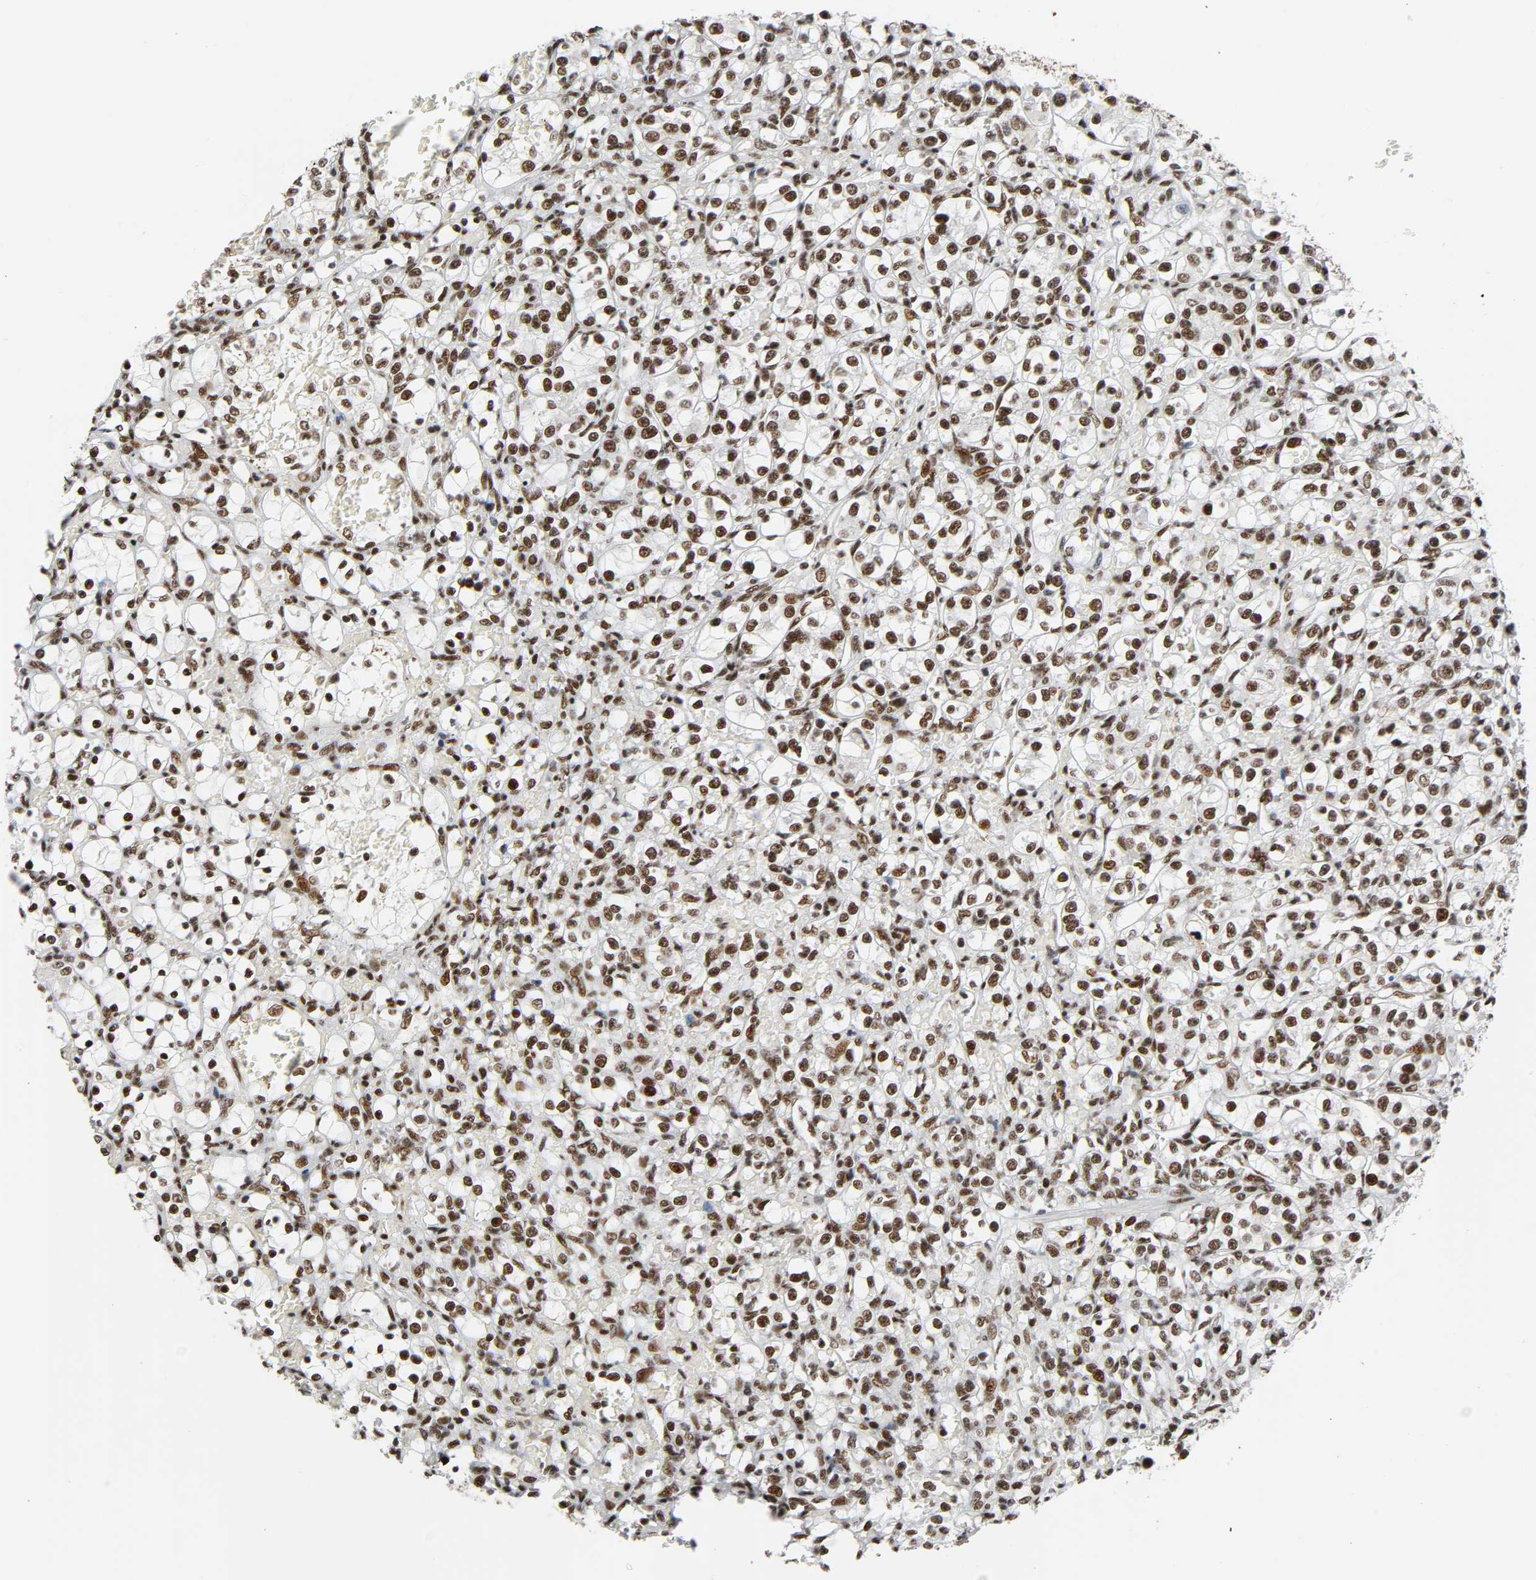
{"staining": {"intensity": "strong", "quantity": ">75%", "location": "nuclear"}, "tissue": "renal cancer", "cell_type": "Tumor cells", "image_type": "cancer", "snomed": [{"axis": "morphology", "description": "Adenocarcinoma, NOS"}, {"axis": "topography", "description": "Kidney"}], "caption": "A high amount of strong nuclear staining is identified in about >75% of tumor cells in adenocarcinoma (renal) tissue.", "gene": "CDK9", "patient": {"sex": "female", "age": 69}}